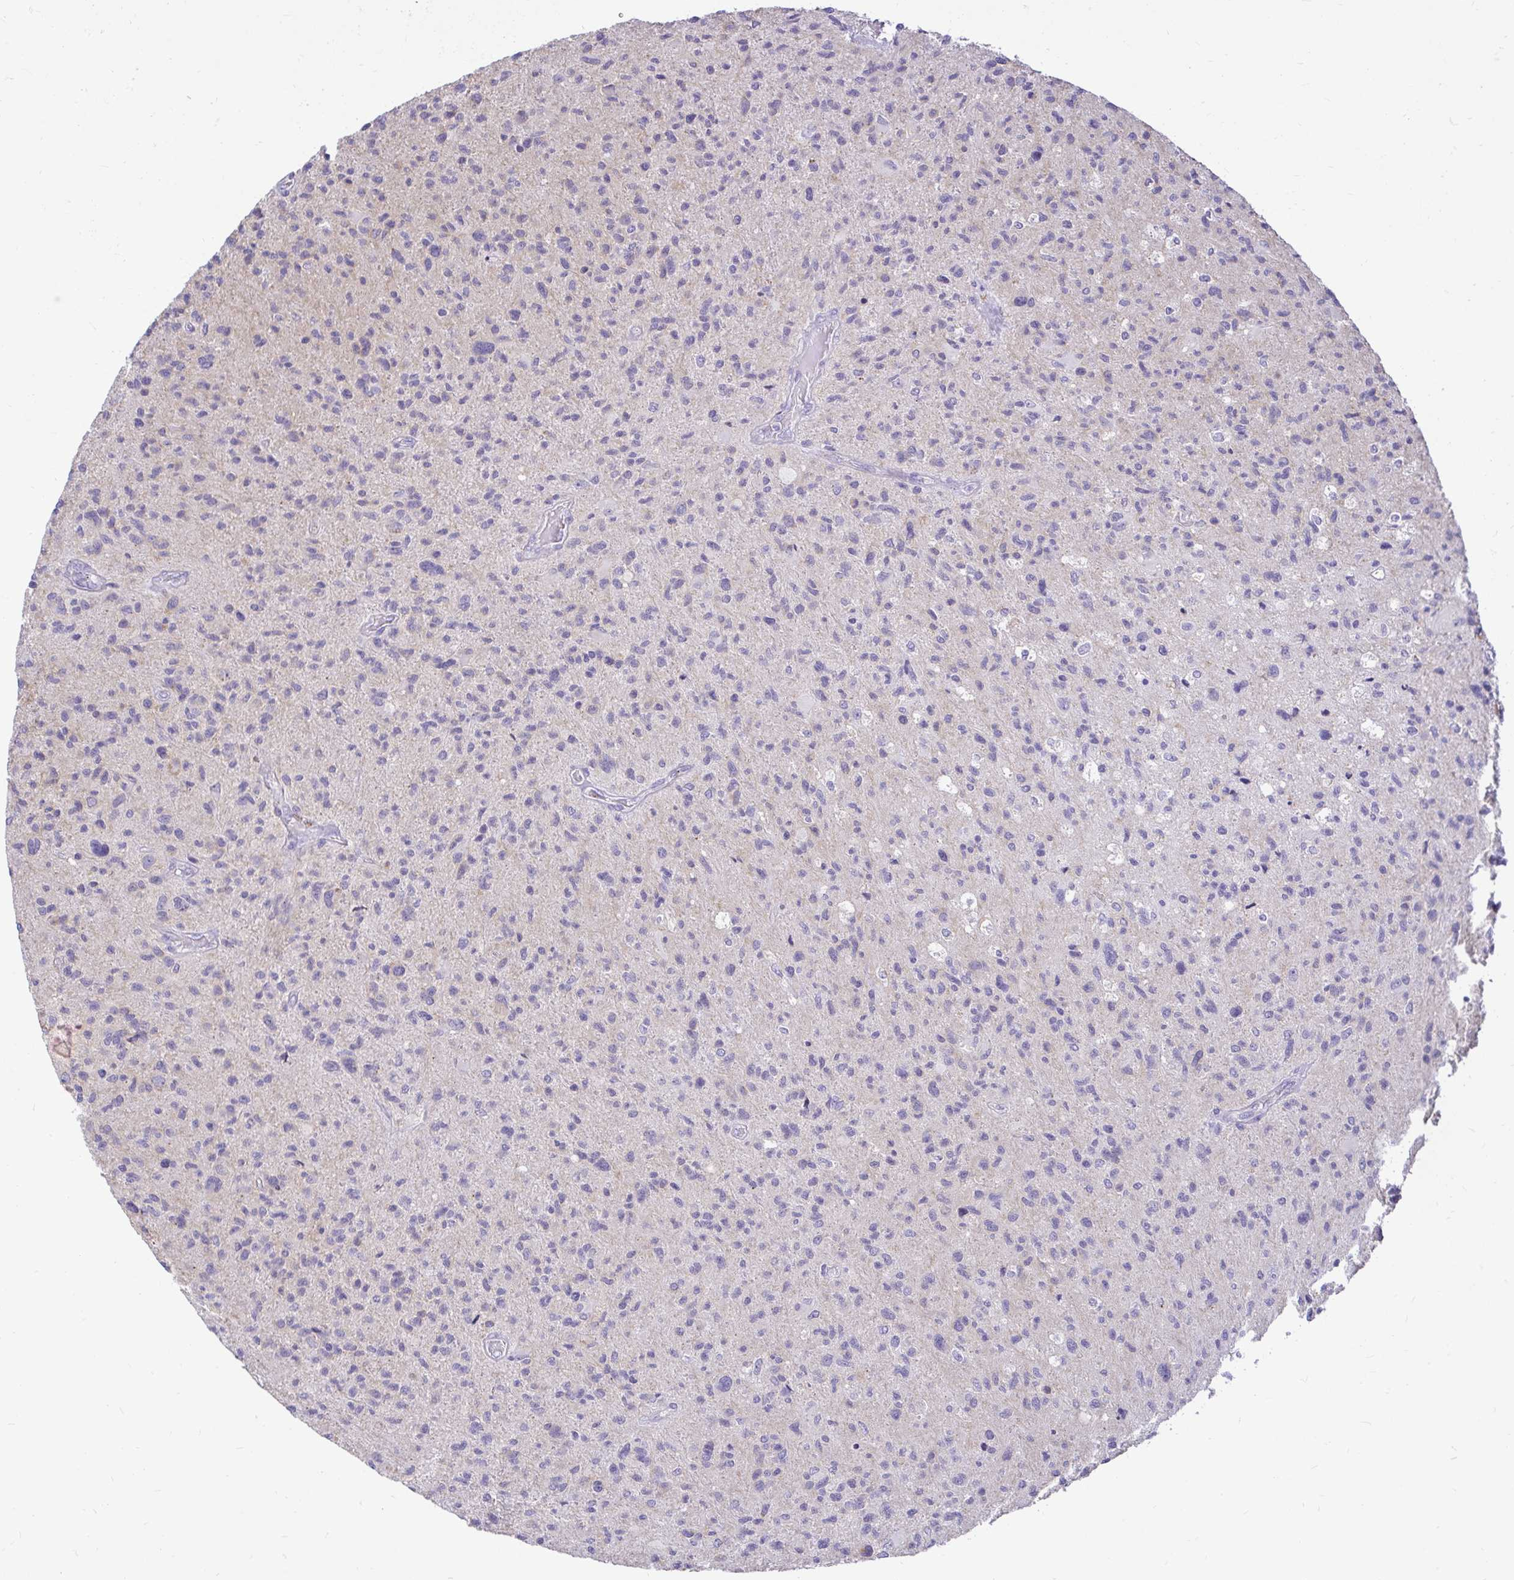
{"staining": {"intensity": "negative", "quantity": "none", "location": "none"}, "tissue": "glioma", "cell_type": "Tumor cells", "image_type": "cancer", "snomed": [{"axis": "morphology", "description": "Glioma, malignant, High grade"}, {"axis": "topography", "description": "Brain"}], "caption": "Immunohistochemical staining of human malignant glioma (high-grade) displays no significant positivity in tumor cells. The staining is performed using DAB (3,3'-diaminobenzidine) brown chromogen with nuclei counter-stained in using hematoxylin.", "gene": "PKN3", "patient": {"sex": "female", "age": 70}}